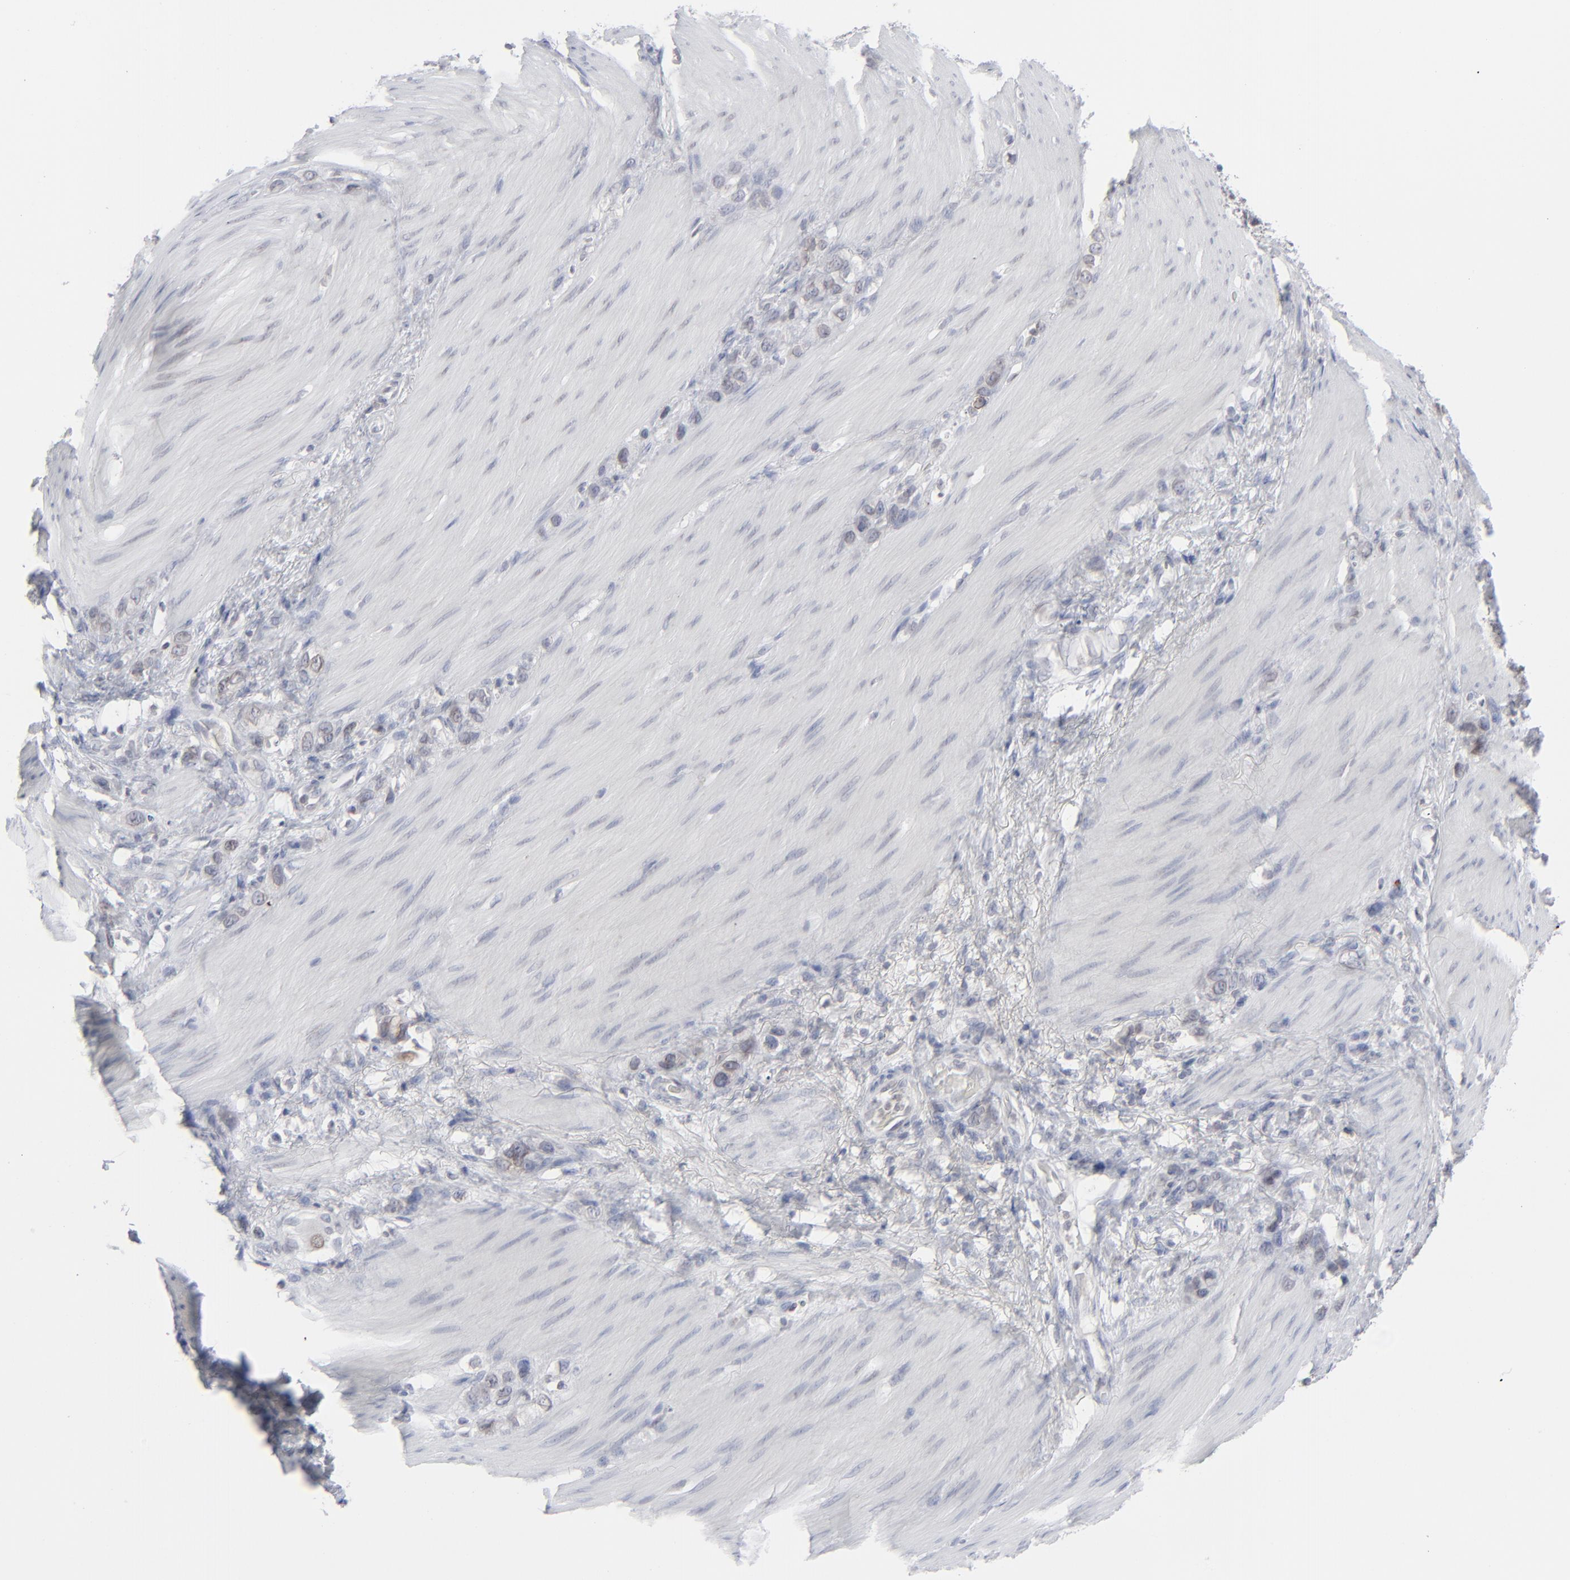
{"staining": {"intensity": "negative", "quantity": "none", "location": "none"}, "tissue": "stomach cancer", "cell_type": "Tumor cells", "image_type": "cancer", "snomed": [{"axis": "morphology", "description": "Normal tissue, NOS"}, {"axis": "morphology", "description": "Adenocarcinoma, NOS"}, {"axis": "morphology", "description": "Adenocarcinoma, High grade"}, {"axis": "topography", "description": "Stomach, upper"}, {"axis": "topography", "description": "Stomach"}], "caption": "There is no significant positivity in tumor cells of adenocarcinoma (stomach). (Brightfield microscopy of DAB (3,3'-diaminobenzidine) IHC at high magnification).", "gene": "NUP88", "patient": {"sex": "female", "age": 65}}